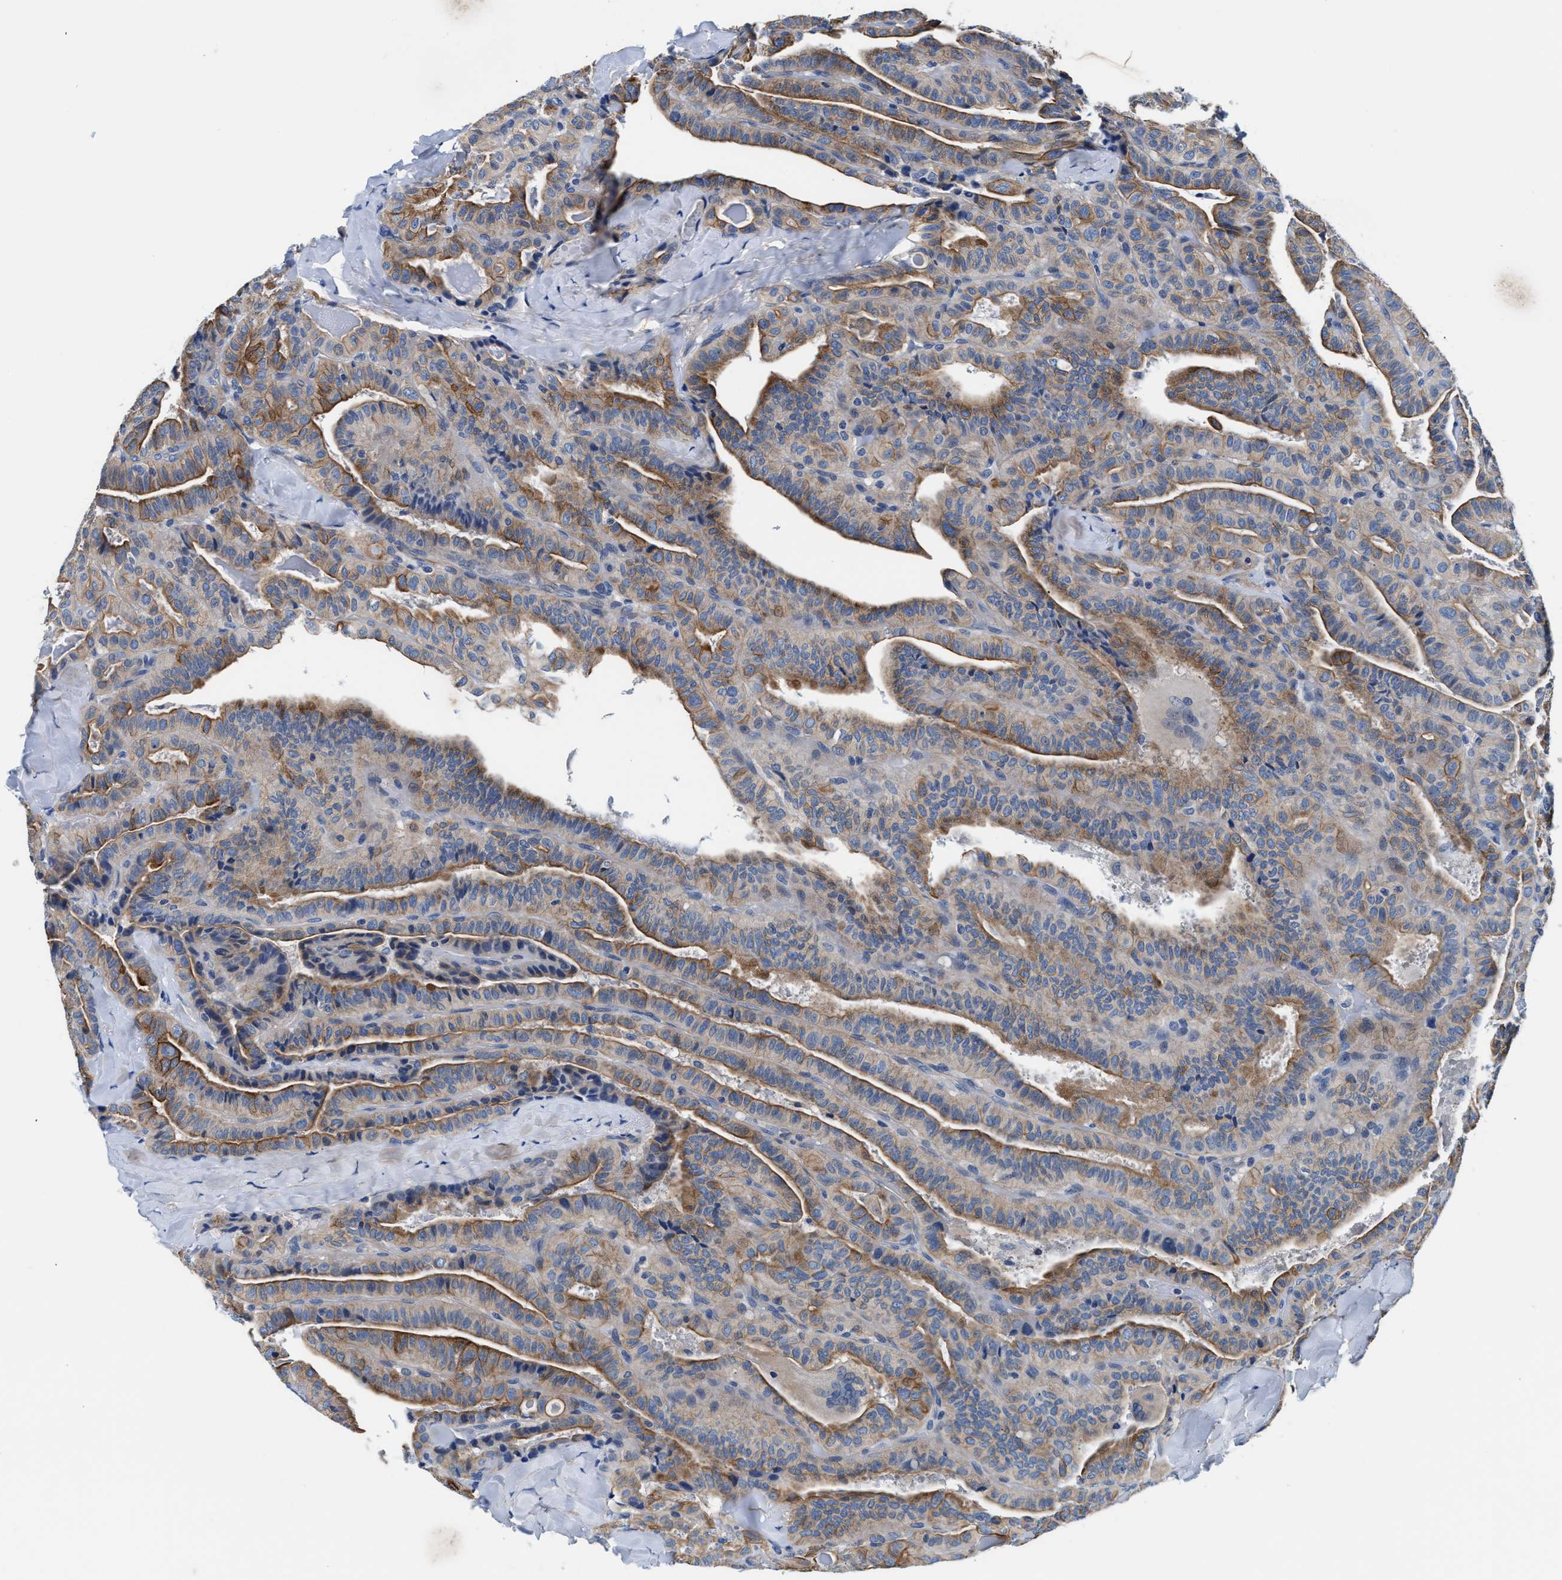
{"staining": {"intensity": "moderate", "quantity": "25%-75%", "location": "cytoplasmic/membranous"}, "tissue": "thyroid cancer", "cell_type": "Tumor cells", "image_type": "cancer", "snomed": [{"axis": "morphology", "description": "Papillary adenocarcinoma, NOS"}, {"axis": "topography", "description": "Thyroid gland"}], "caption": "This is an image of immunohistochemistry staining of thyroid papillary adenocarcinoma, which shows moderate expression in the cytoplasmic/membranous of tumor cells.", "gene": "PARG", "patient": {"sex": "male", "age": 77}}